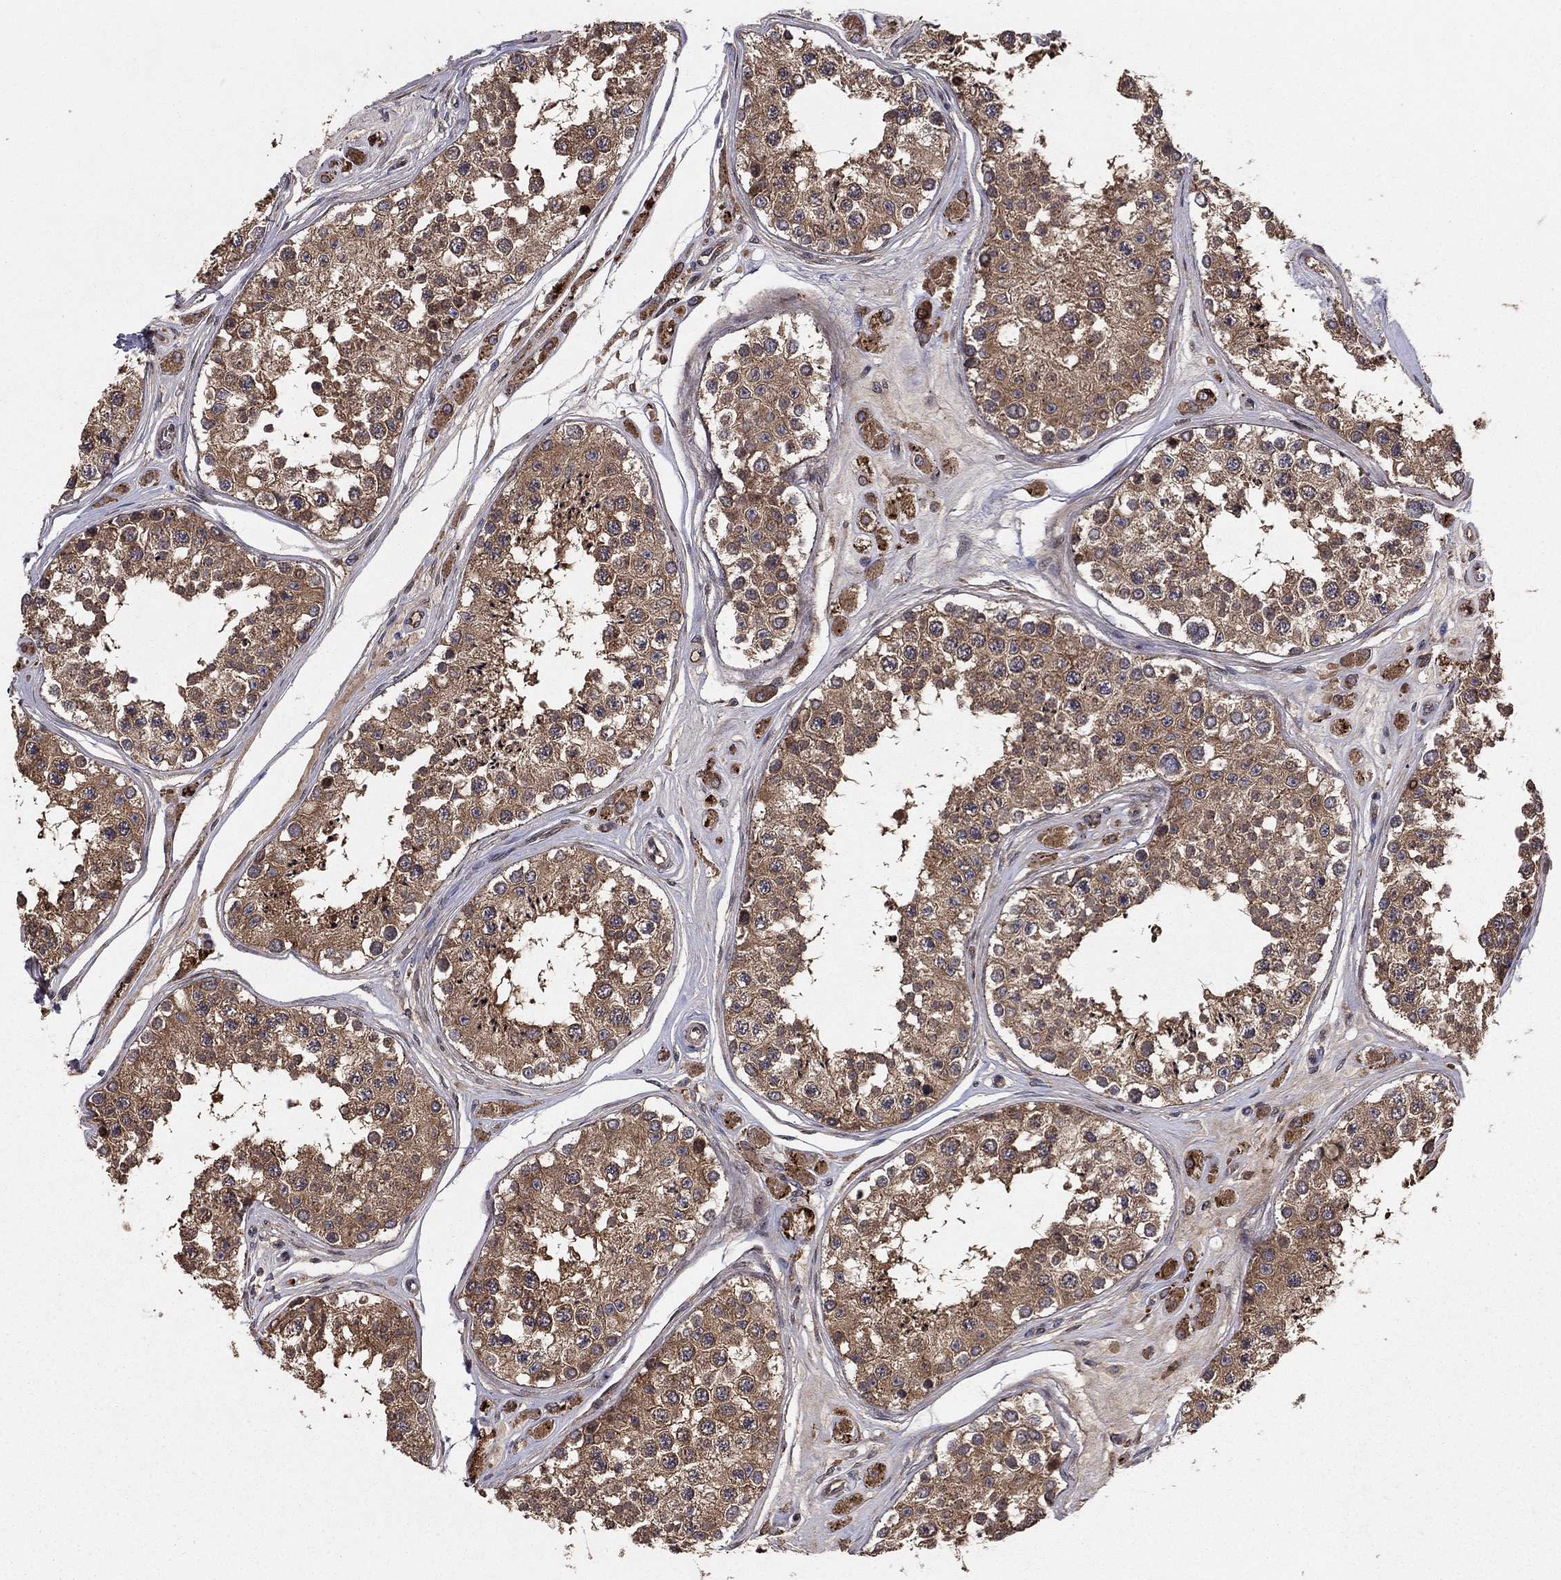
{"staining": {"intensity": "moderate", "quantity": ">75%", "location": "cytoplasmic/membranous"}, "tissue": "testis", "cell_type": "Cells in seminiferous ducts", "image_type": "normal", "snomed": [{"axis": "morphology", "description": "Normal tissue, NOS"}, {"axis": "topography", "description": "Testis"}], "caption": "This photomicrograph displays benign testis stained with immunohistochemistry (IHC) to label a protein in brown. The cytoplasmic/membranous of cells in seminiferous ducts show moderate positivity for the protein. Nuclei are counter-stained blue.", "gene": "BABAM2", "patient": {"sex": "male", "age": 25}}